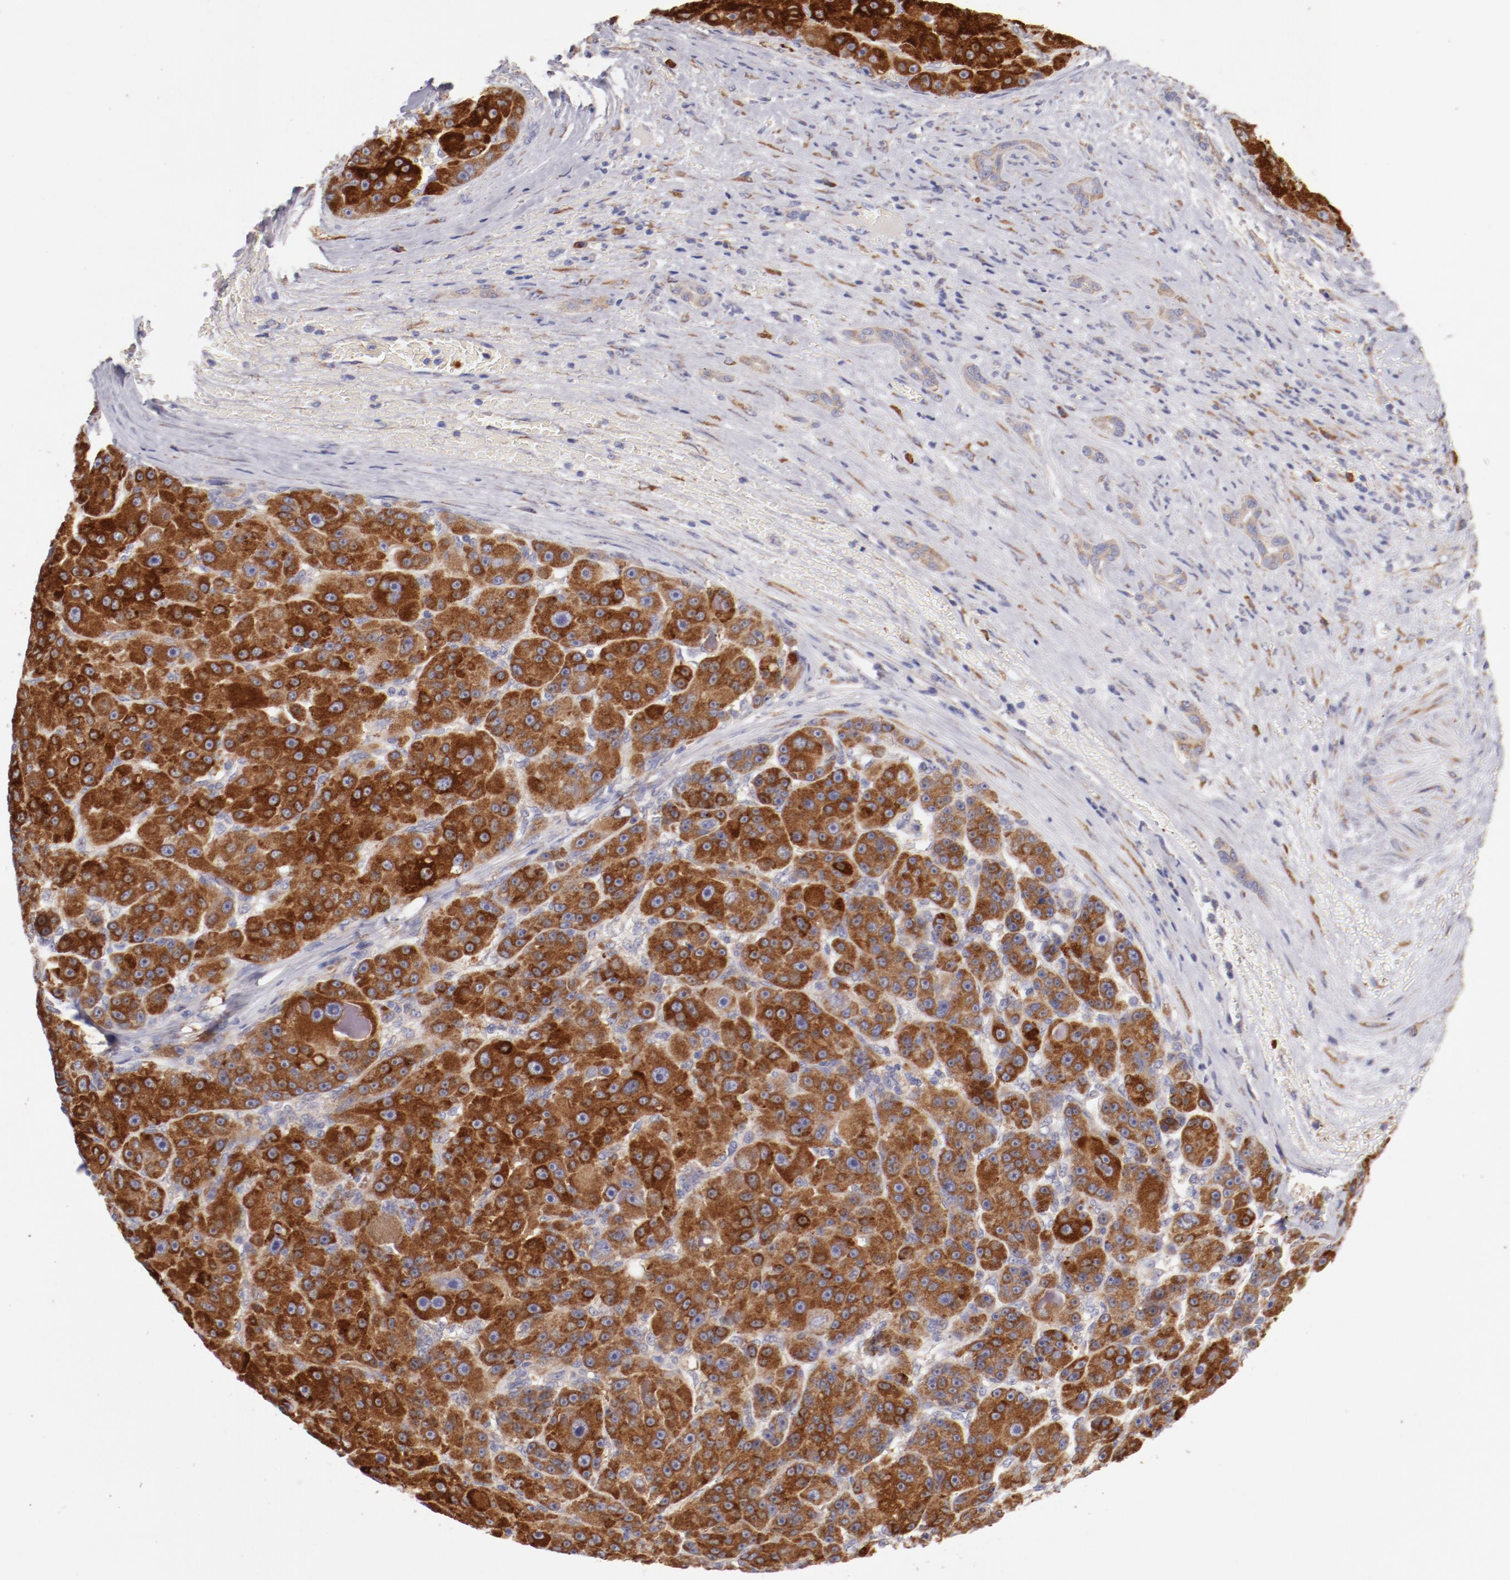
{"staining": {"intensity": "weak", "quantity": "25%-75%", "location": "cytoplasmic/membranous"}, "tissue": "liver cancer", "cell_type": "Tumor cells", "image_type": "cancer", "snomed": [{"axis": "morphology", "description": "Carcinoma, Hepatocellular, NOS"}, {"axis": "topography", "description": "Liver"}], "caption": "Immunohistochemistry (IHC) (DAB) staining of human hepatocellular carcinoma (liver) exhibits weak cytoplasmic/membranous protein expression in about 25%-75% of tumor cells.", "gene": "ENTPD5", "patient": {"sex": "male", "age": 76}}